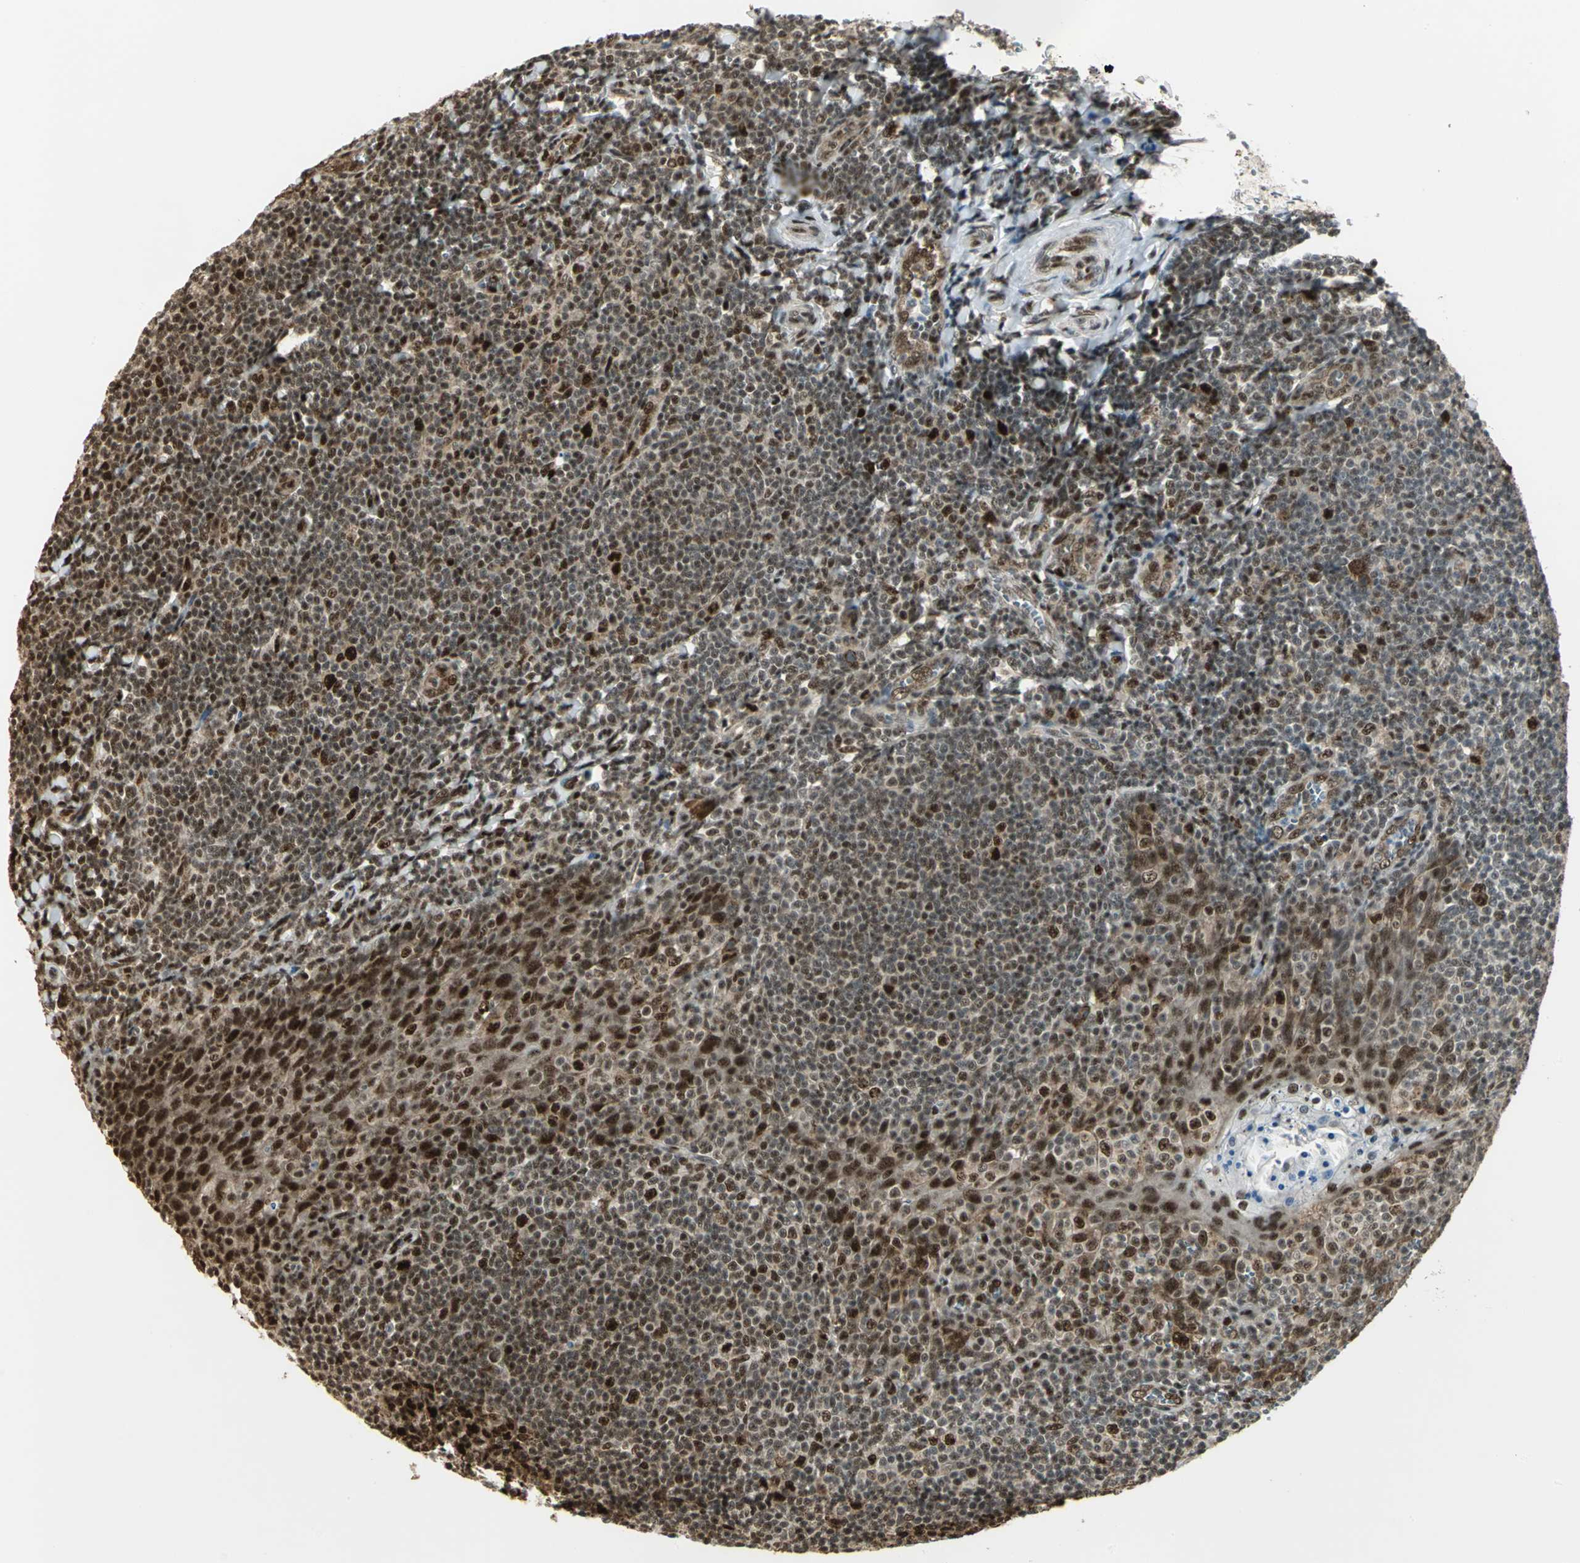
{"staining": {"intensity": "strong", "quantity": ">75%", "location": "nuclear"}, "tissue": "tonsil", "cell_type": "Germinal center cells", "image_type": "normal", "snomed": [{"axis": "morphology", "description": "Normal tissue, NOS"}, {"axis": "topography", "description": "Tonsil"}], "caption": "A photomicrograph showing strong nuclear expression in approximately >75% of germinal center cells in normal tonsil, as visualized by brown immunohistochemical staining.", "gene": "DDX5", "patient": {"sex": "male", "age": 31}}